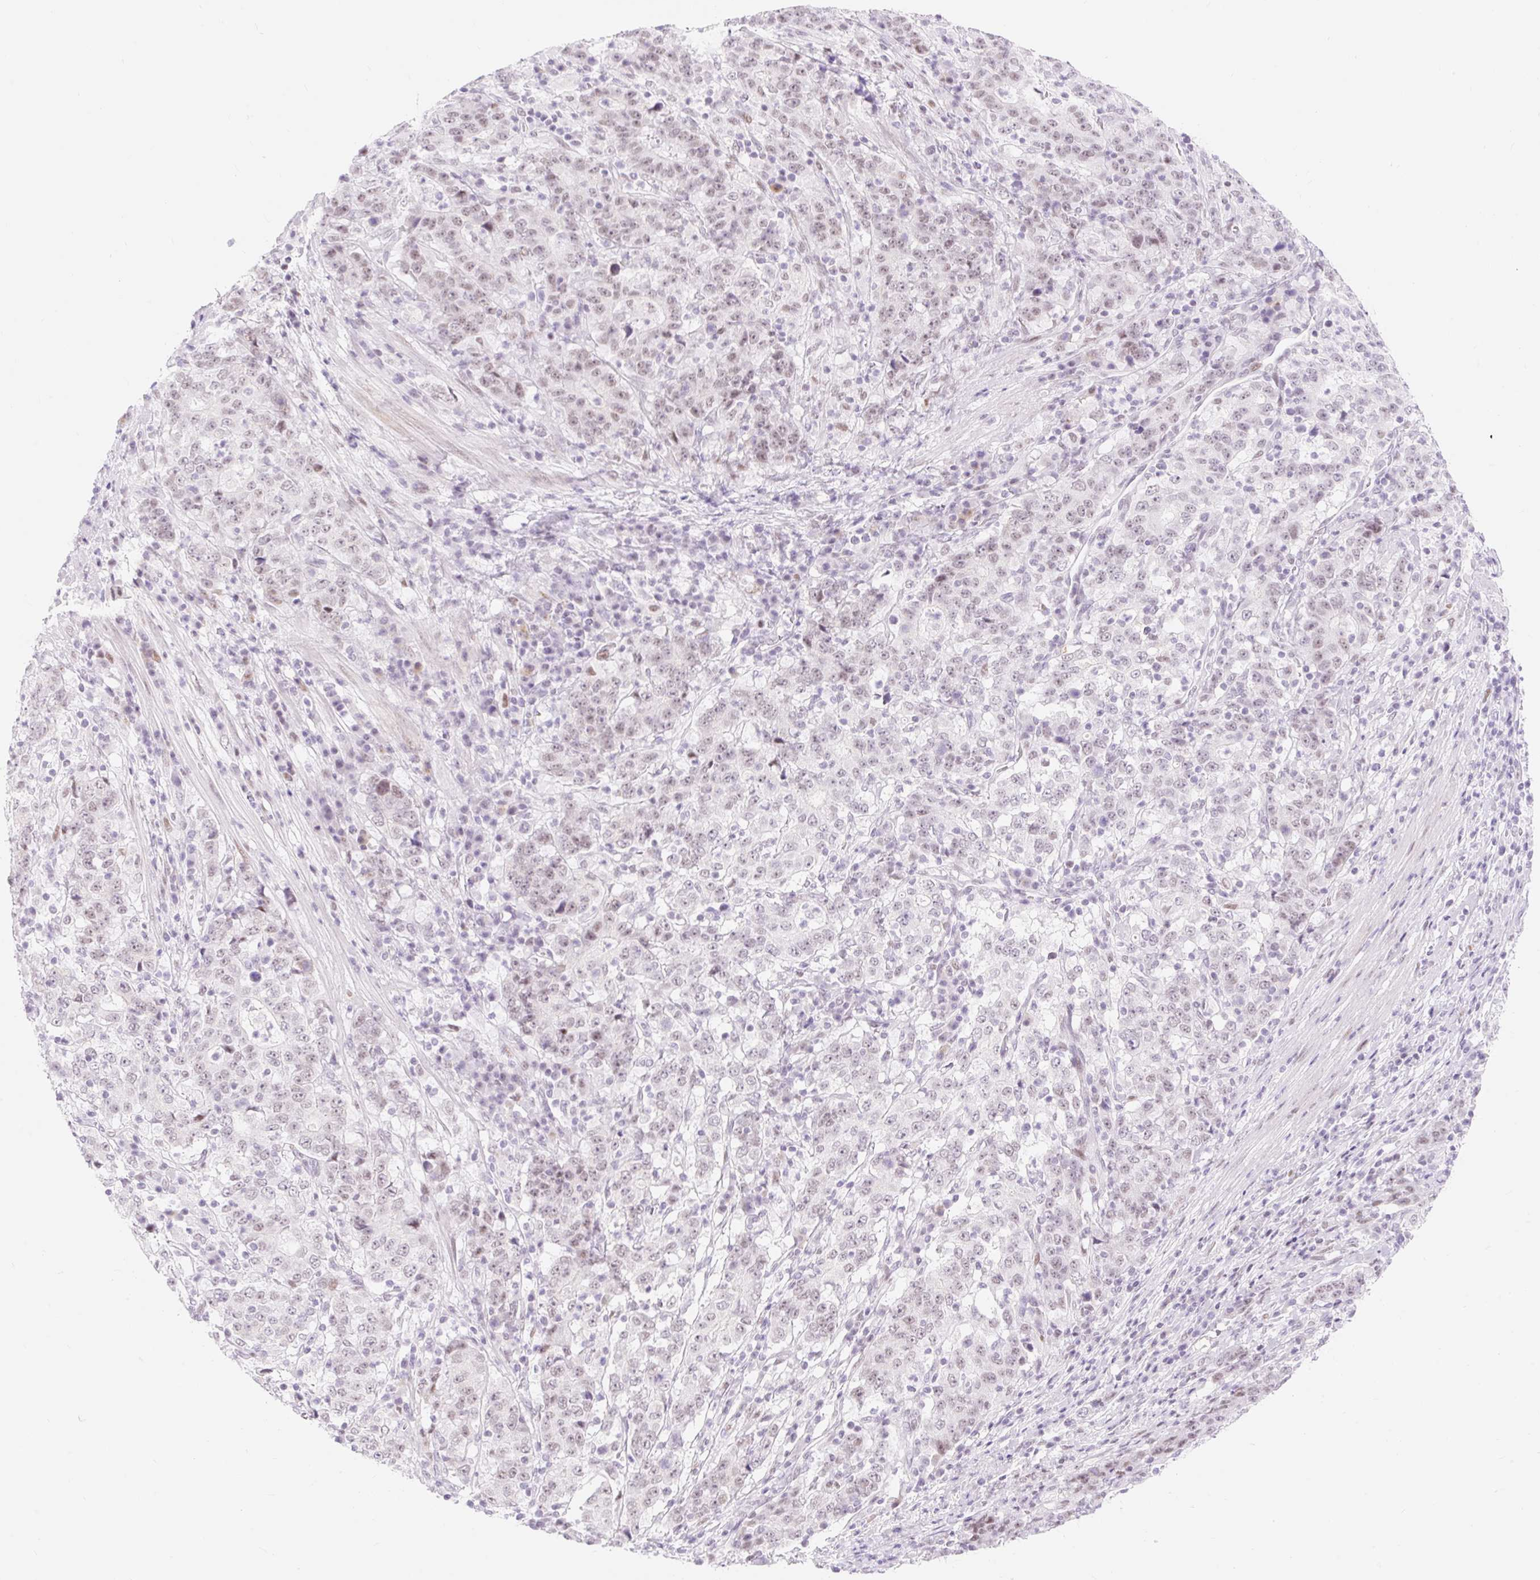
{"staining": {"intensity": "negative", "quantity": "none", "location": "none"}, "tissue": "stomach cancer", "cell_type": "Tumor cells", "image_type": "cancer", "snomed": [{"axis": "morphology", "description": "Adenocarcinoma, NOS"}, {"axis": "topography", "description": "Stomach"}], "caption": "This is an immunohistochemistry micrograph of adenocarcinoma (stomach). There is no staining in tumor cells.", "gene": "H2BW1", "patient": {"sex": "male", "age": 59}}